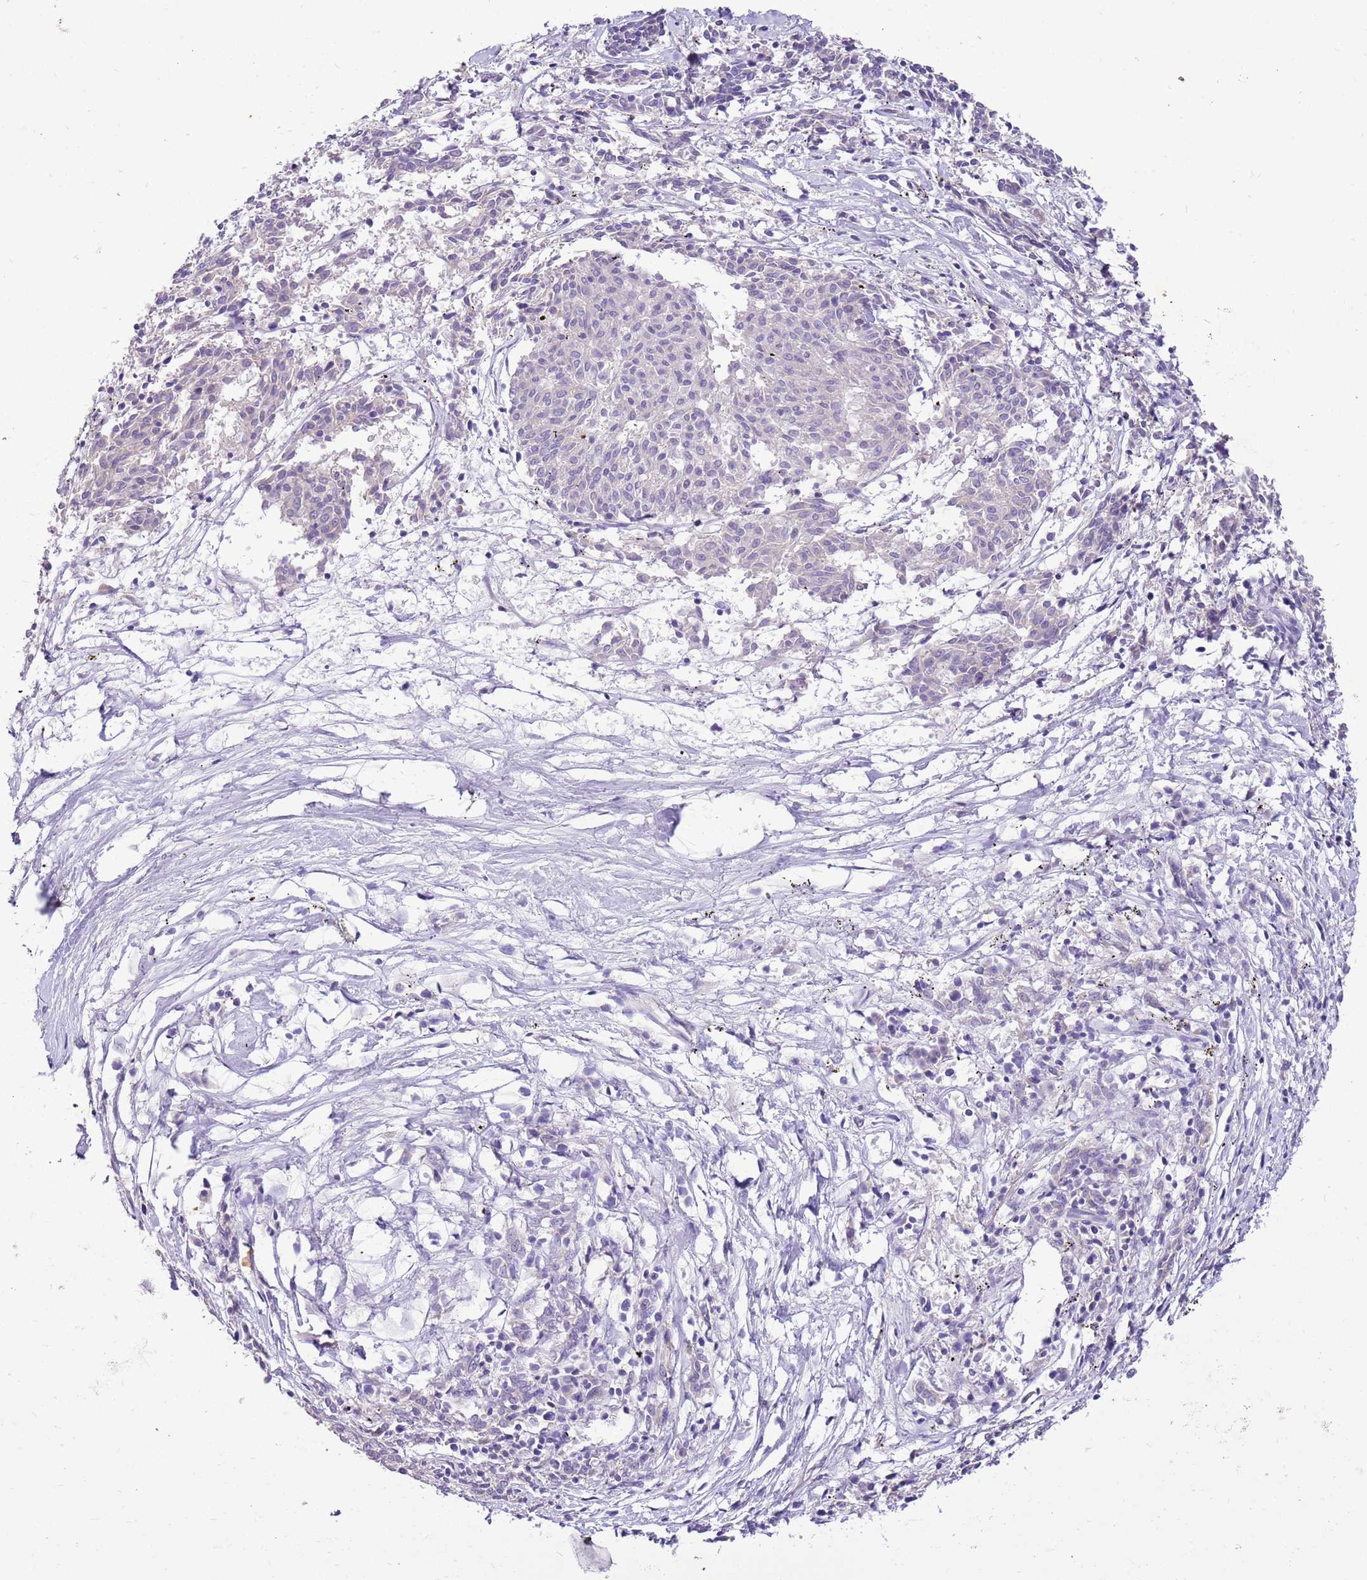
{"staining": {"intensity": "negative", "quantity": "none", "location": "none"}, "tissue": "melanoma", "cell_type": "Tumor cells", "image_type": "cancer", "snomed": [{"axis": "morphology", "description": "Malignant melanoma, NOS"}, {"axis": "topography", "description": "Skin"}], "caption": "Tumor cells show no significant protein staining in malignant melanoma. (DAB (3,3'-diaminobenzidine) IHC with hematoxylin counter stain).", "gene": "GLCE", "patient": {"sex": "female", "age": 72}}